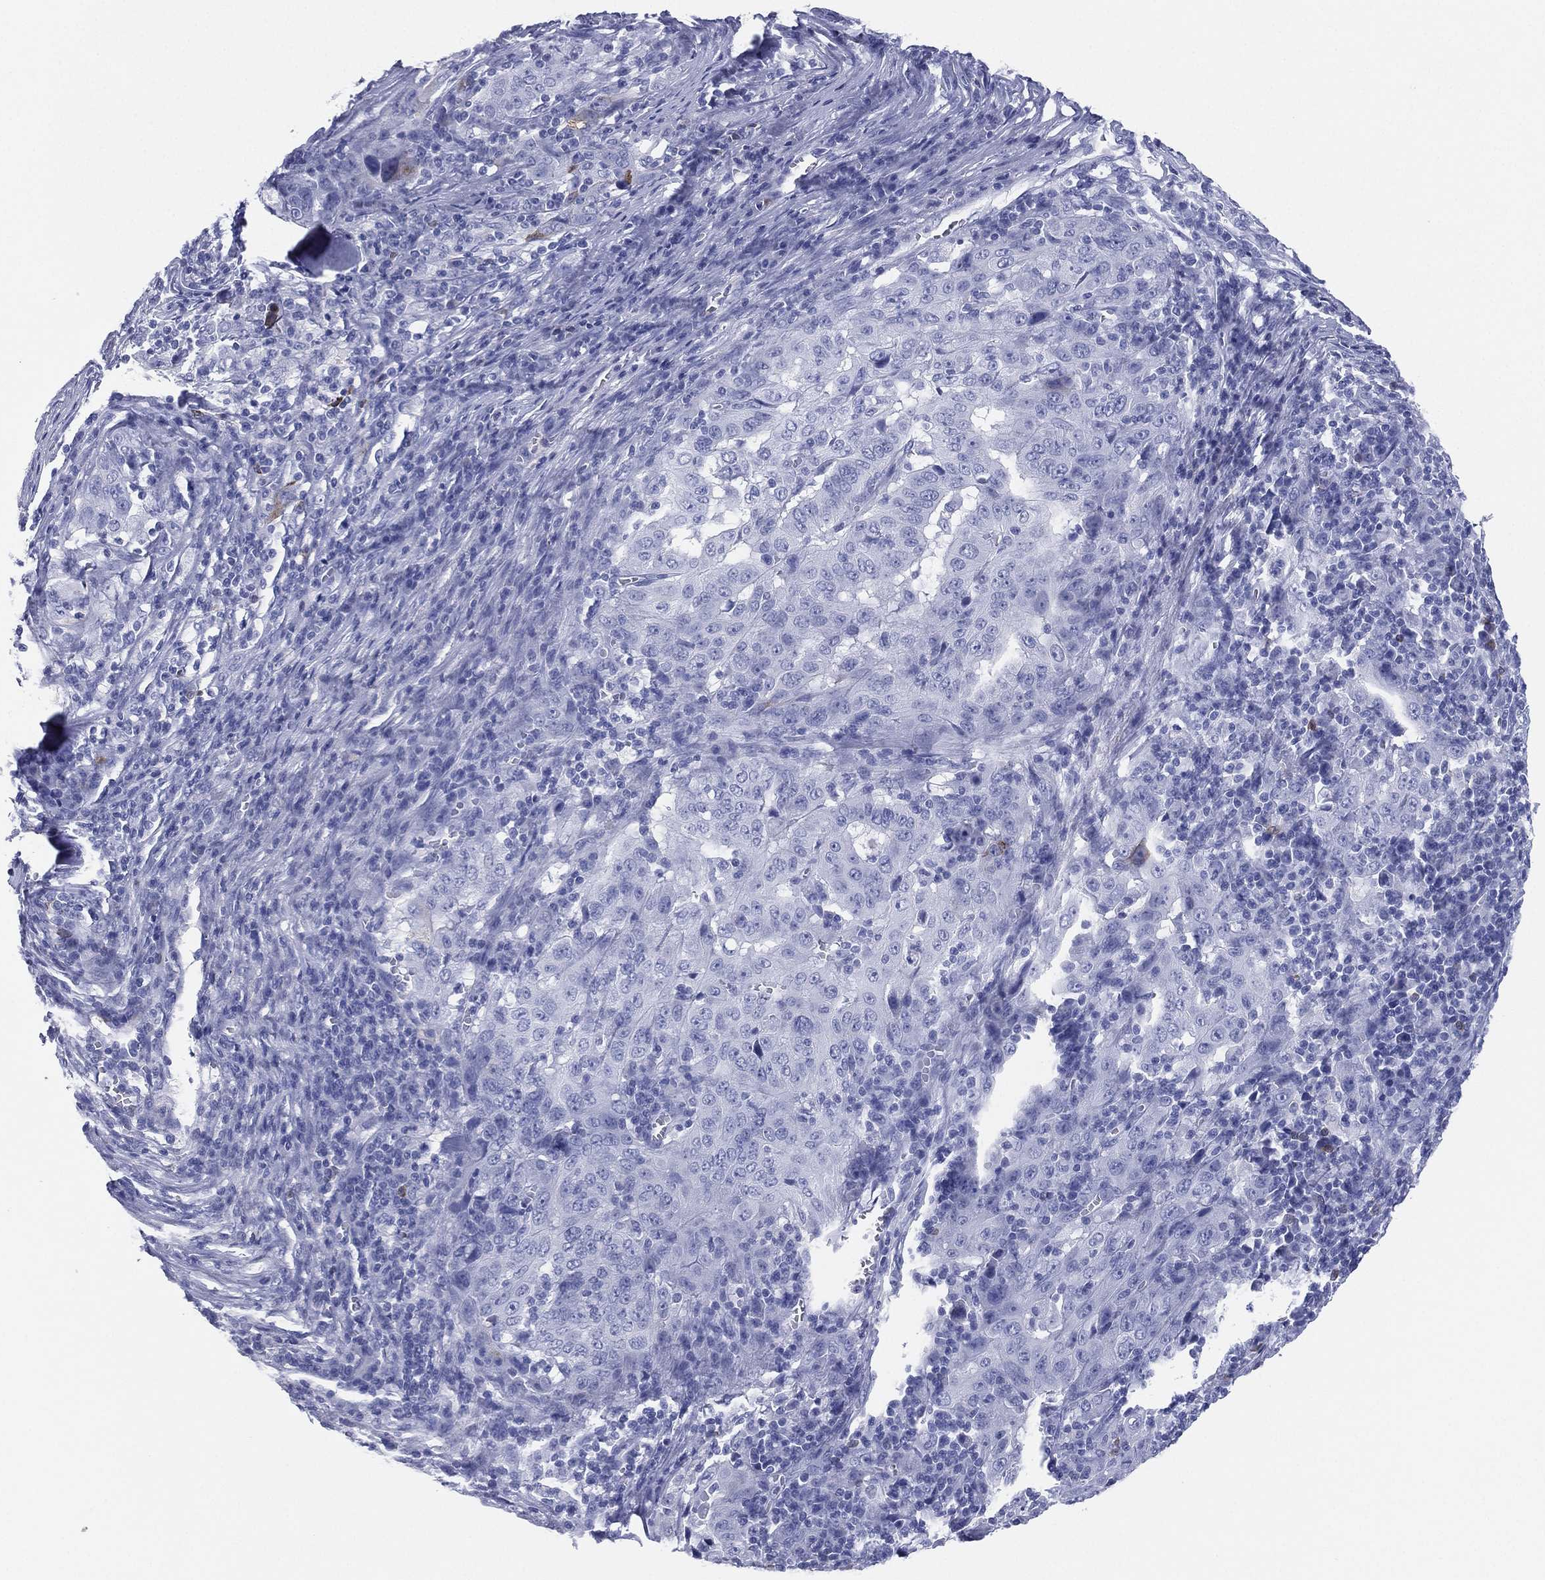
{"staining": {"intensity": "negative", "quantity": "none", "location": "none"}, "tissue": "pancreatic cancer", "cell_type": "Tumor cells", "image_type": "cancer", "snomed": [{"axis": "morphology", "description": "Adenocarcinoma, NOS"}, {"axis": "topography", "description": "Pancreas"}], "caption": "This is an immunohistochemistry image of pancreatic cancer. There is no expression in tumor cells.", "gene": "CD79A", "patient": {"sex": "male", "age": 63}}